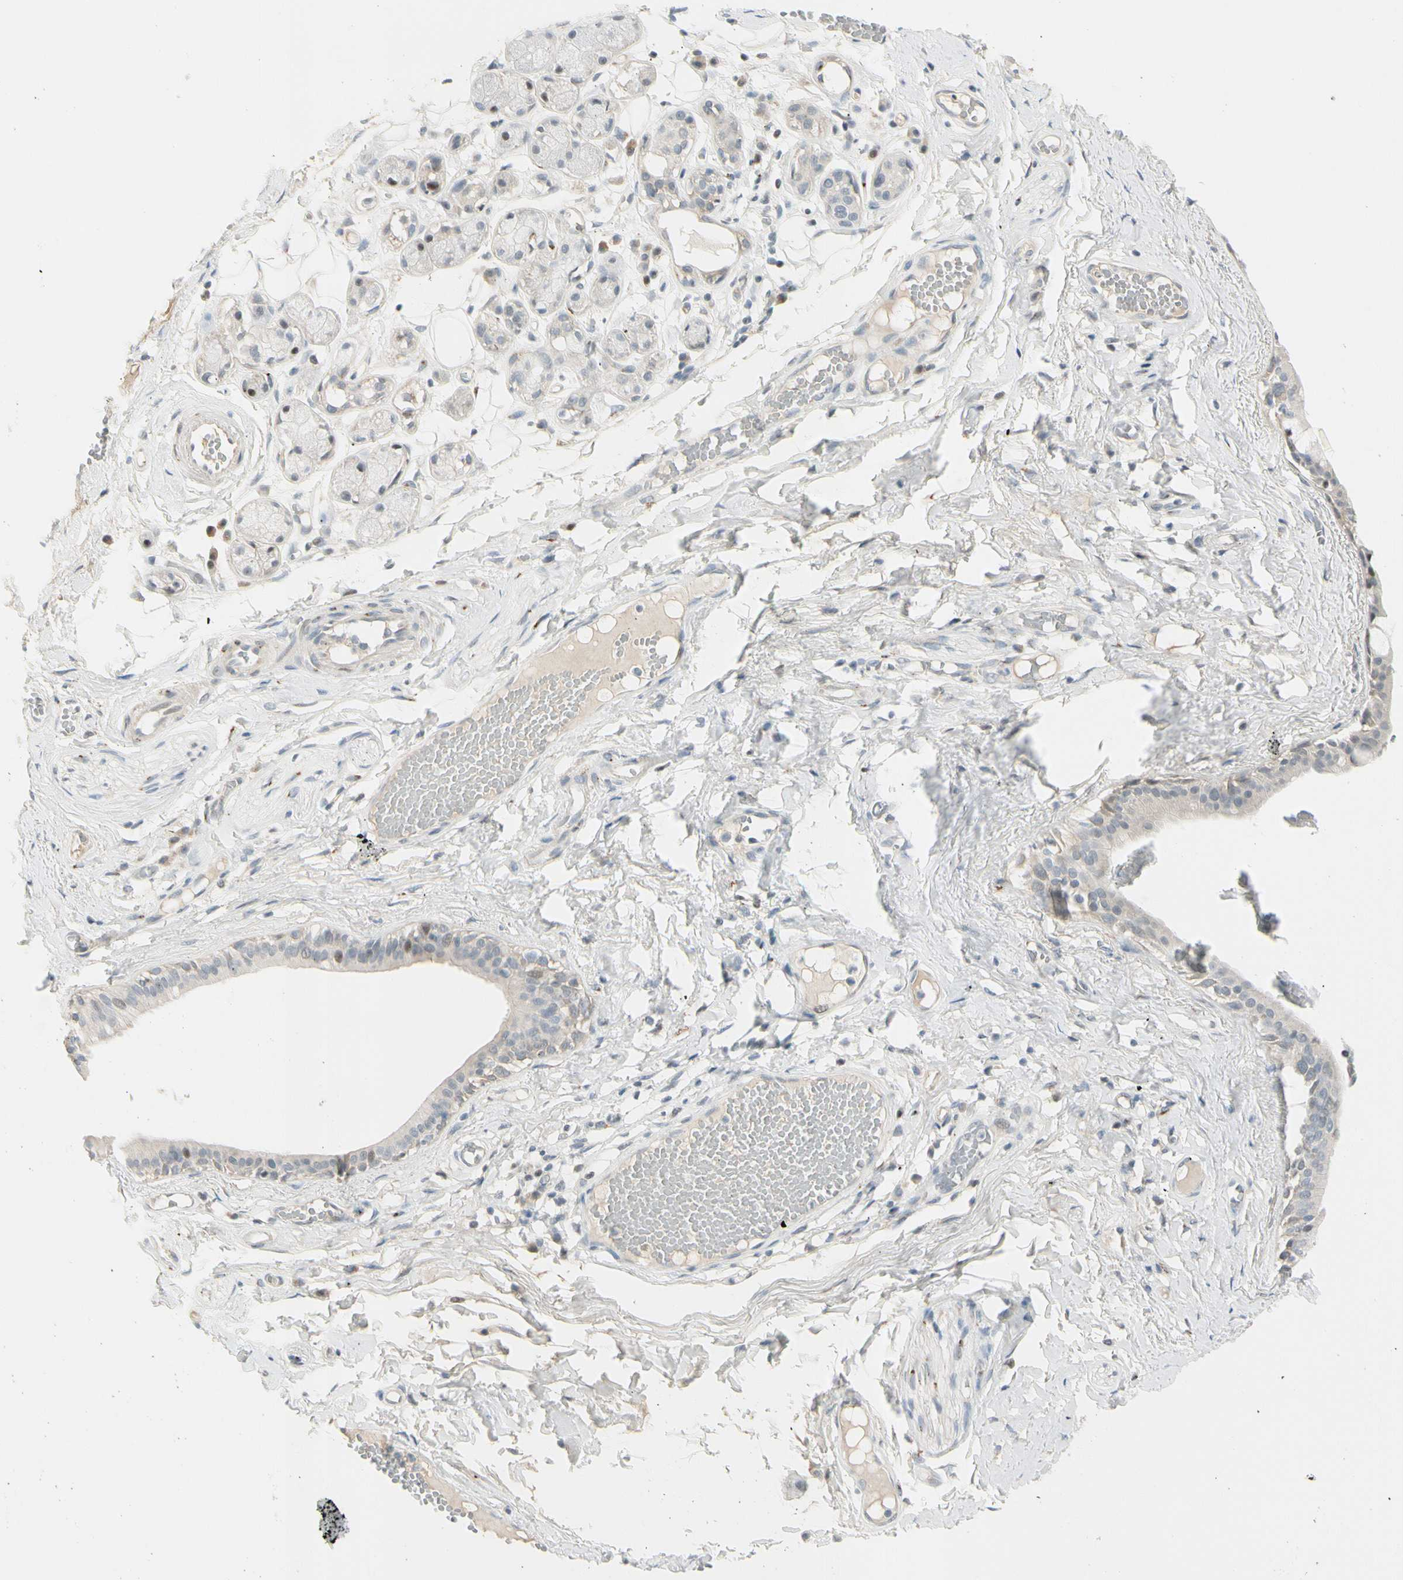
{"staining": {"intensity": "negative", "quantity": "none", "location": "none"}, "tissue": "adipose tissue", "cell_type": "Adipocytes", "image_type": "normal", "snomed": [{"axis": "morphology", "description": "Normal tissue, NOS"}, {"axis": "morphology", "description": "Inflammation, NOS"}, {"axis": "topography", "description": "Vascular tissue"}, {"axis": "topography", "description": "Salivary gland"}], "caption": "Human adipose tissue stained for a protein using IHC displays no positivity in adipocytes.", "gene": "B4GALNT1", "patient": {"sex": "female", "age": 75}}